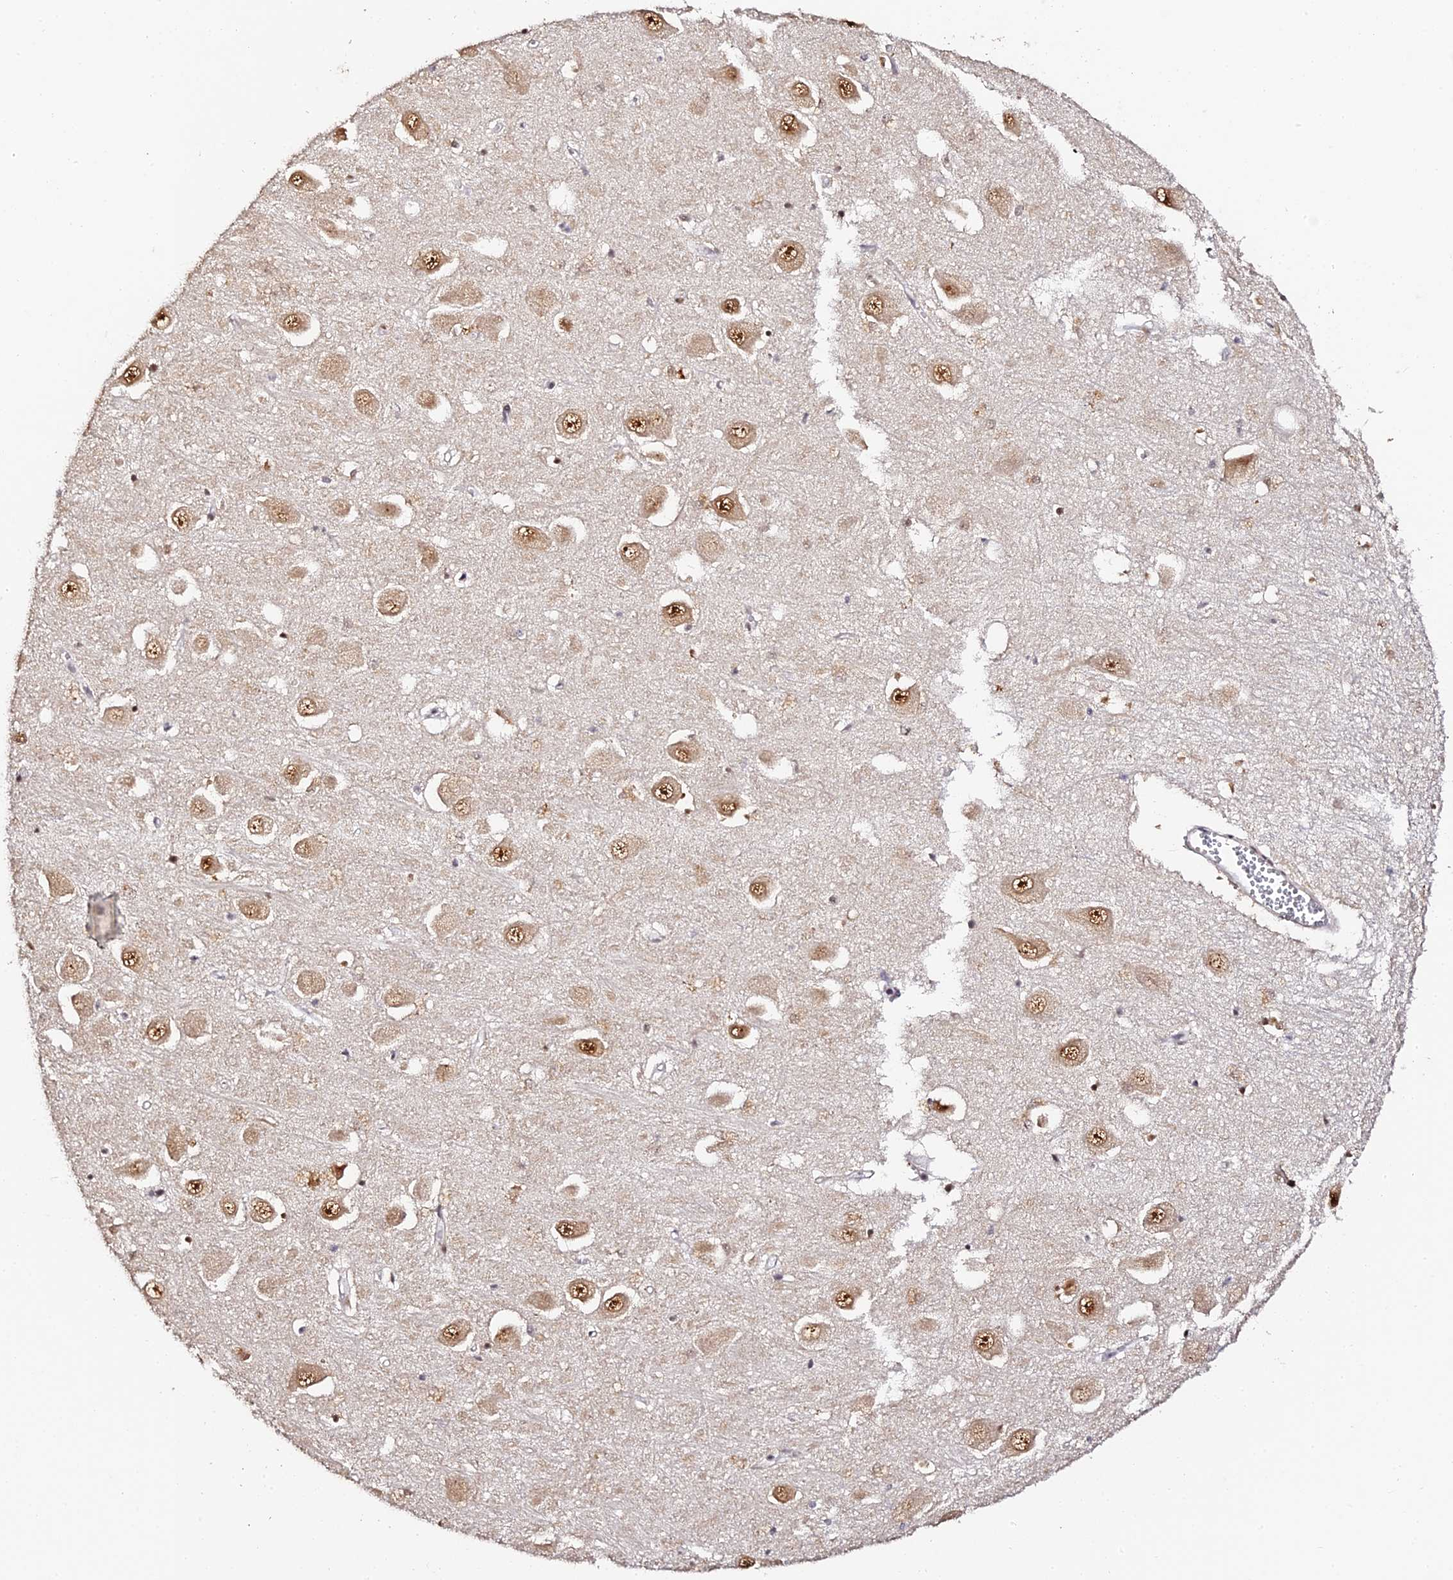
{"staining": {"intensity": "moderate", "quantity": "25%-75%", "location": "nuclear"}, "tissue": "hippocampus", "cell_type": "Glial cells", "image_type": "normal", "snomed": [{"axis": "morphology", "description": "Normal tissue, NOS"}, {"axis": "topography", "description": "Hippocampus"}], "caption": "Immunohistochemical staining of normal human hippocampus shows moderate nuclear protein expression in approximately 25%-75% of glial cells. (DAB = brown stain, brightfield microscopy at high magnification).", "gene": "MCRS1", "patient": {"sex": "male", "age": 70}}